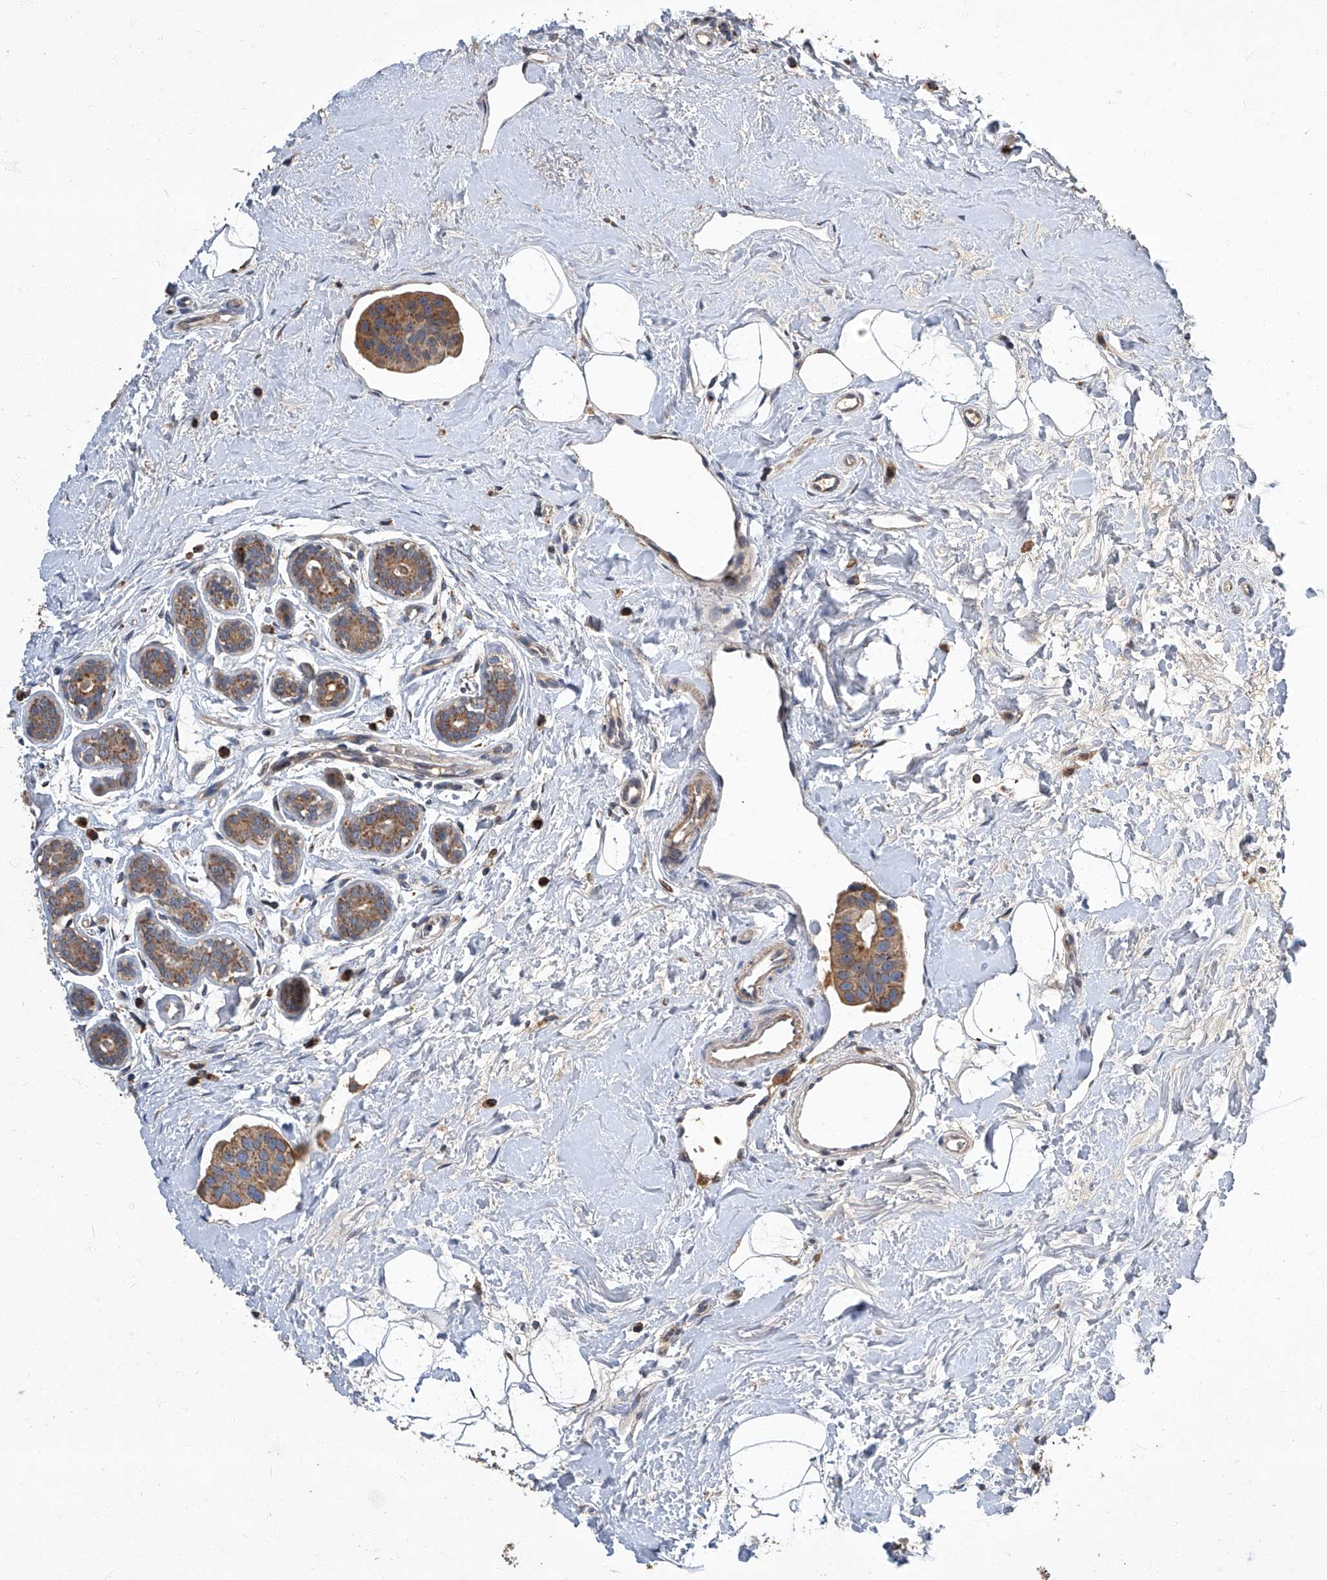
{"staining": {"intensity": "moderate", "quantity": ">75%", "location": "cytoplasmic/membranous"}, "tissue": "breast cancer", "cell_type": "Tumor cells", "image_type": "cancer", "snomed": [{"axis": "morphology", "description": "Normal tissue, NOS"}, {"axis": "morphology", "description": "Duct carcinoma"}, {"axis": "topography", "description": "Breast"}], "caption": "Invasive ductal carcinoma (breast) tissue shows moderate cytoplasmic/membranous expression in approximately >75% of tumor cells, visualized by immunohistochemistry.", "gene": "TNFRSF13B", "patient": {"sex": "female", "age": 39}}